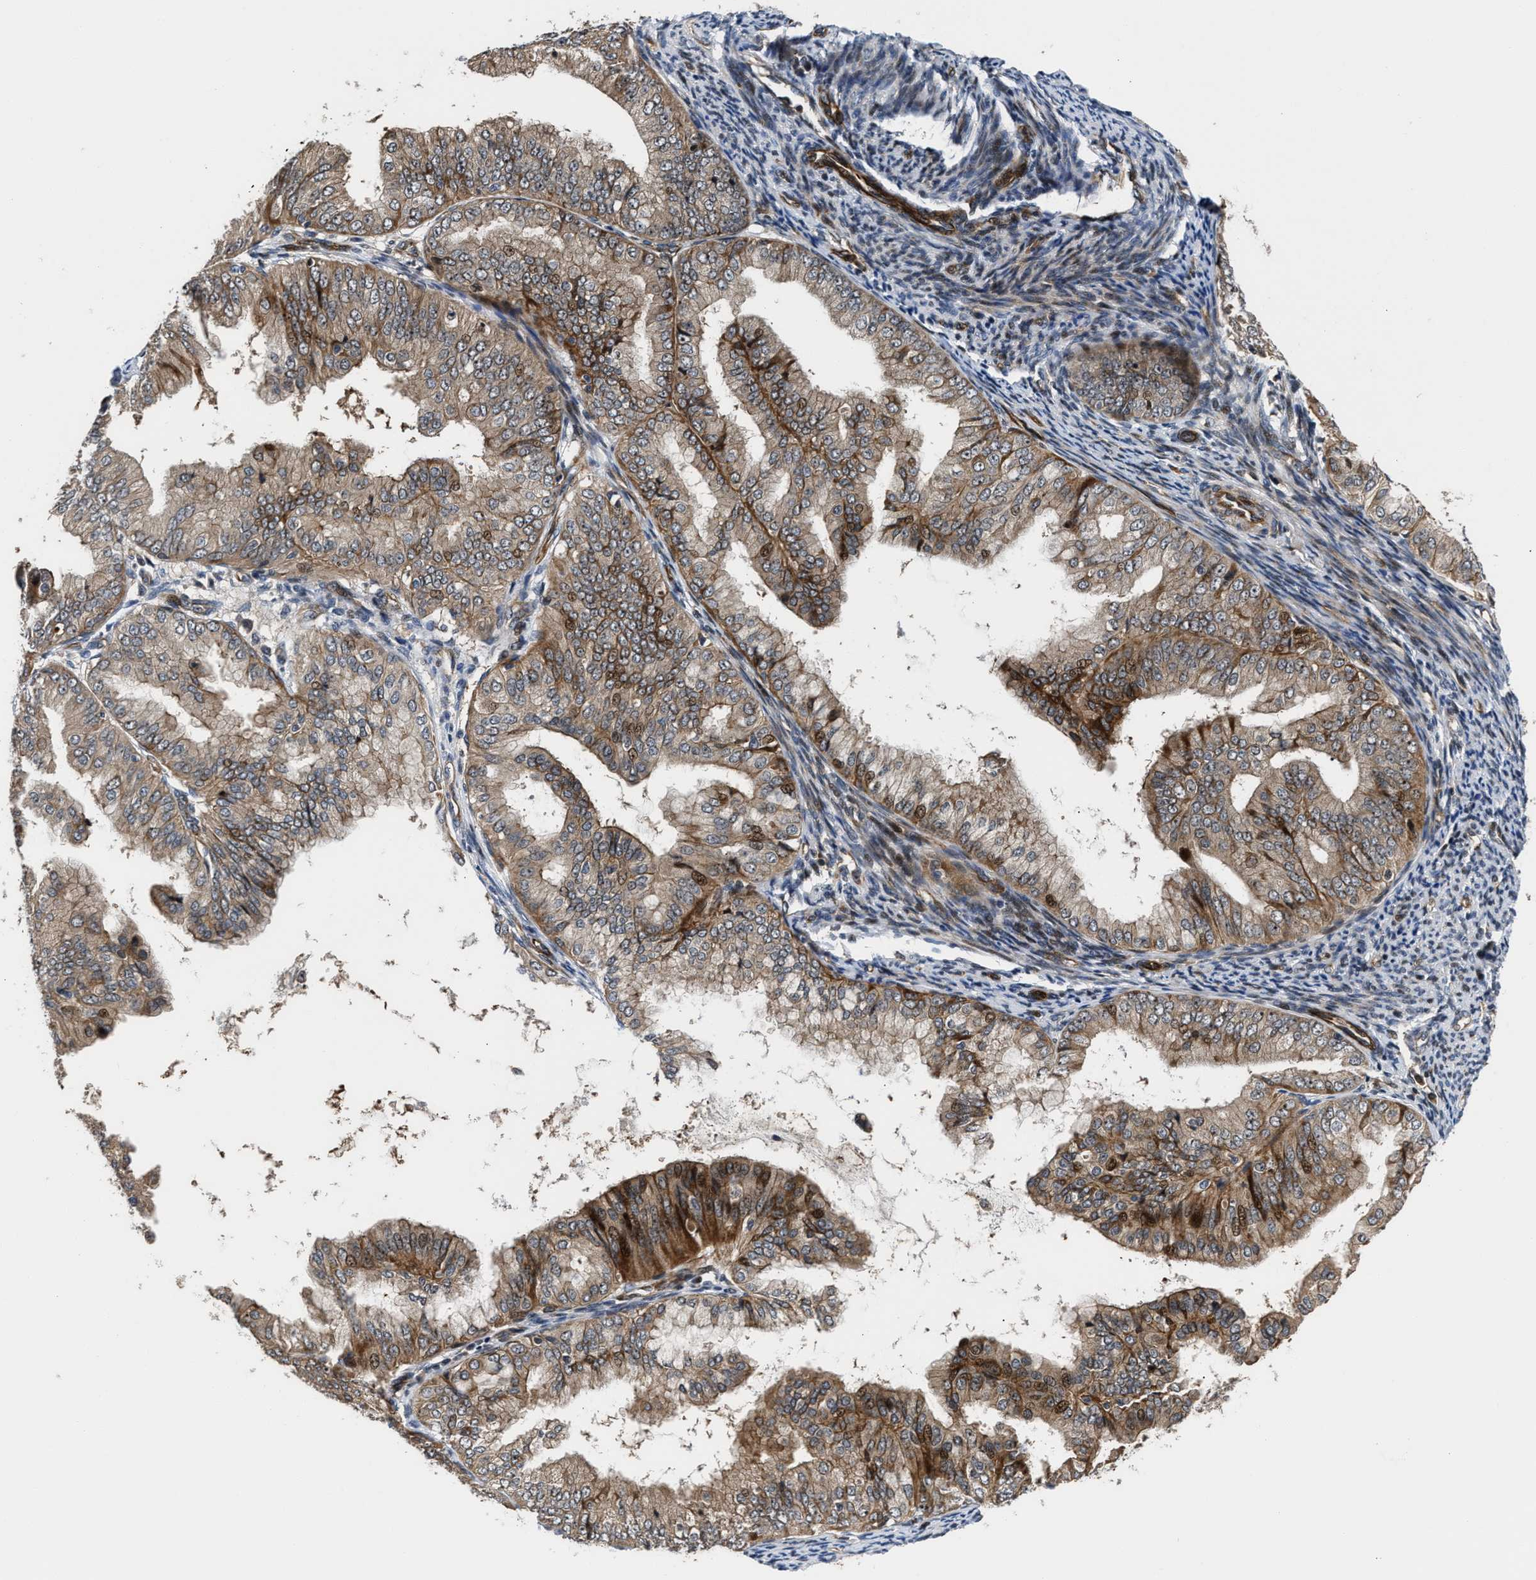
{"staining": {"intensity": "moderate", "quantity": ">75%", "location": "cytoplasmic/membranous,nuclear"}, "tissue": "endometrial cancer", "cell_type": "Tumor cells", "image_type": "cancer", "snomed": [{"axis": "morphology", "description": "Adenocarcinoma, NOS"}, {"axis": "topography", "description": "Endometrium"}], "caption": "Immunohistochemical staining of human endometrial cancer displays moderate cytoplasmic/membranous and nuclear protein staining in approximately >75% of tumor cells.", "gene": "ALDH3A2", "patient": {"sex": "female", "age": 63}}